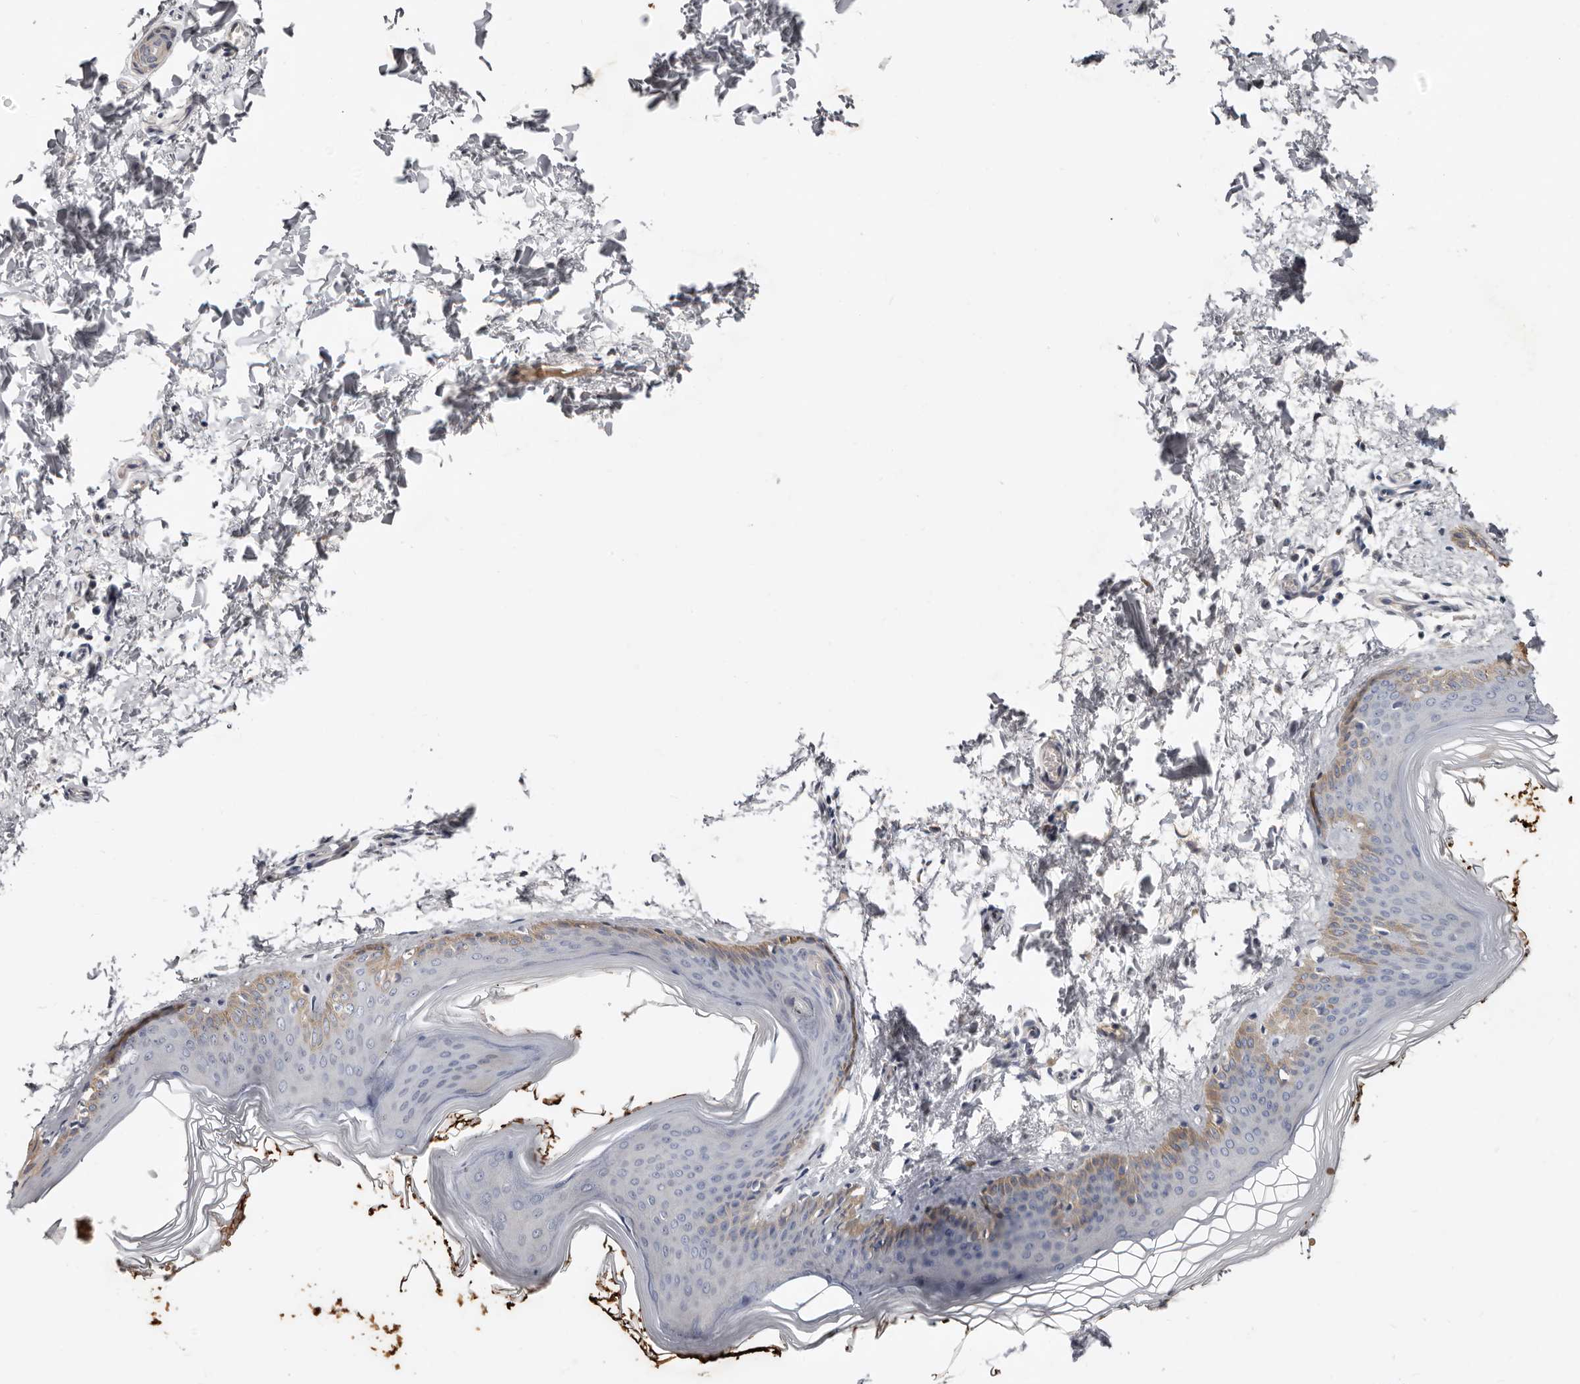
{"staining": {"intensity": "negative", "quantity": "none", "location": "none"}, "tissue": "skin", "cell_type": "Fibroblasts", "image_type": "normal", "snomed": [{"axis": "morphology", "description": "Normal tissue, NOS"}, {"axis": "topography", "description": "Skin"}], "caption": "The IHC micrograph has no significant staining in fibroblasts of skin.", "gene": "SPTA1", "patient": {"sex": "female", "age": 27}}